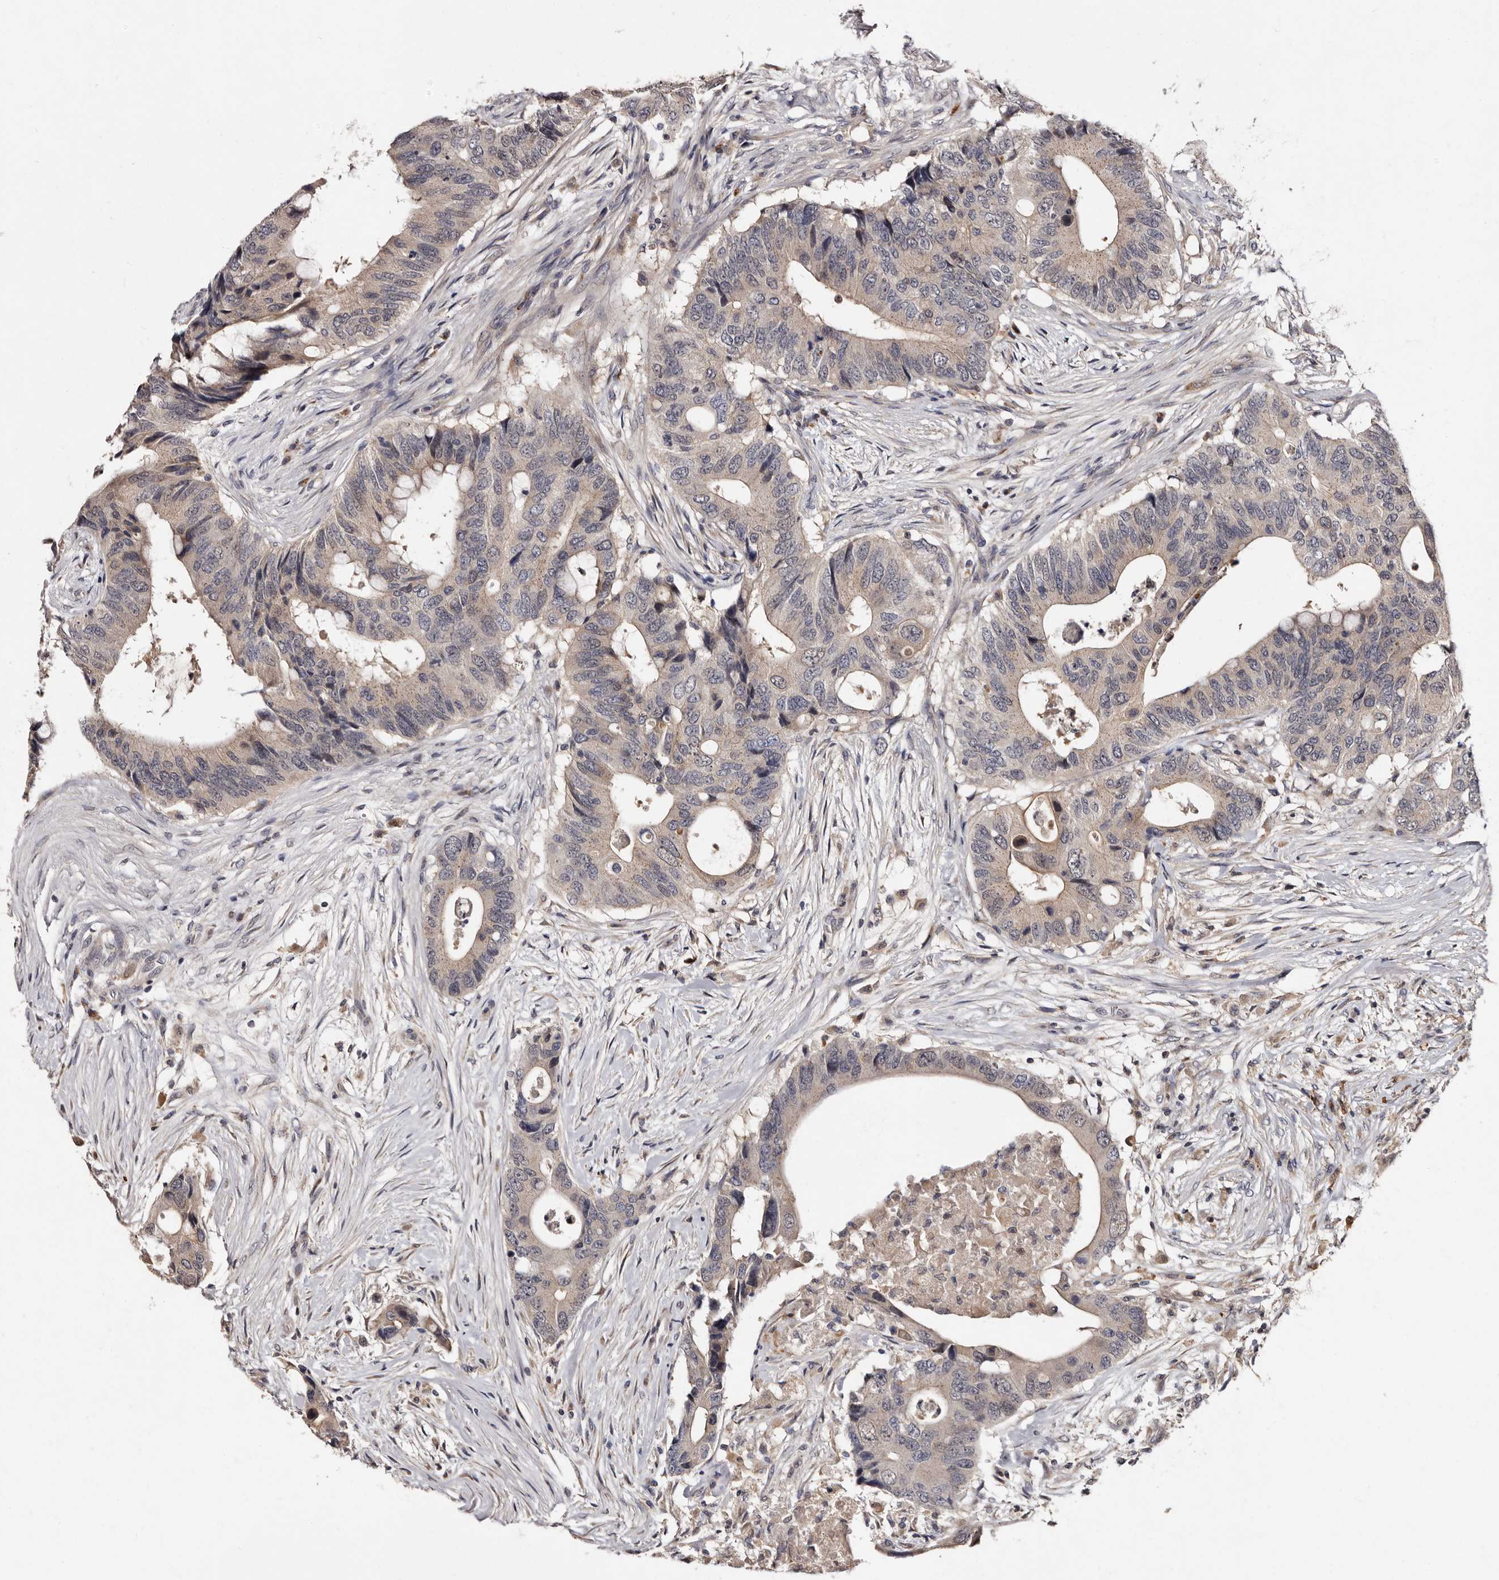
{"staining": {"intensity": "weak", "quantity": ">75%", "location": "cytoplasmic/membranous"}, "tissue": "colorectal cancer", "cell_type": "Tumor cells", "image_type": "cancer", "snomed": [{"axis": "morphology", "description": "Adenocarcinoma, NOS"}, {"axis": "topography", "description": "Colon"}], "caption": "IHC of colorectal adenocarcinoma displays low levels of weak cytoplasmic/membranous expression in approximately >75% of tumor cells.", "gene": "DNPH1", "patient": {"sex": "male", "age": 71}}